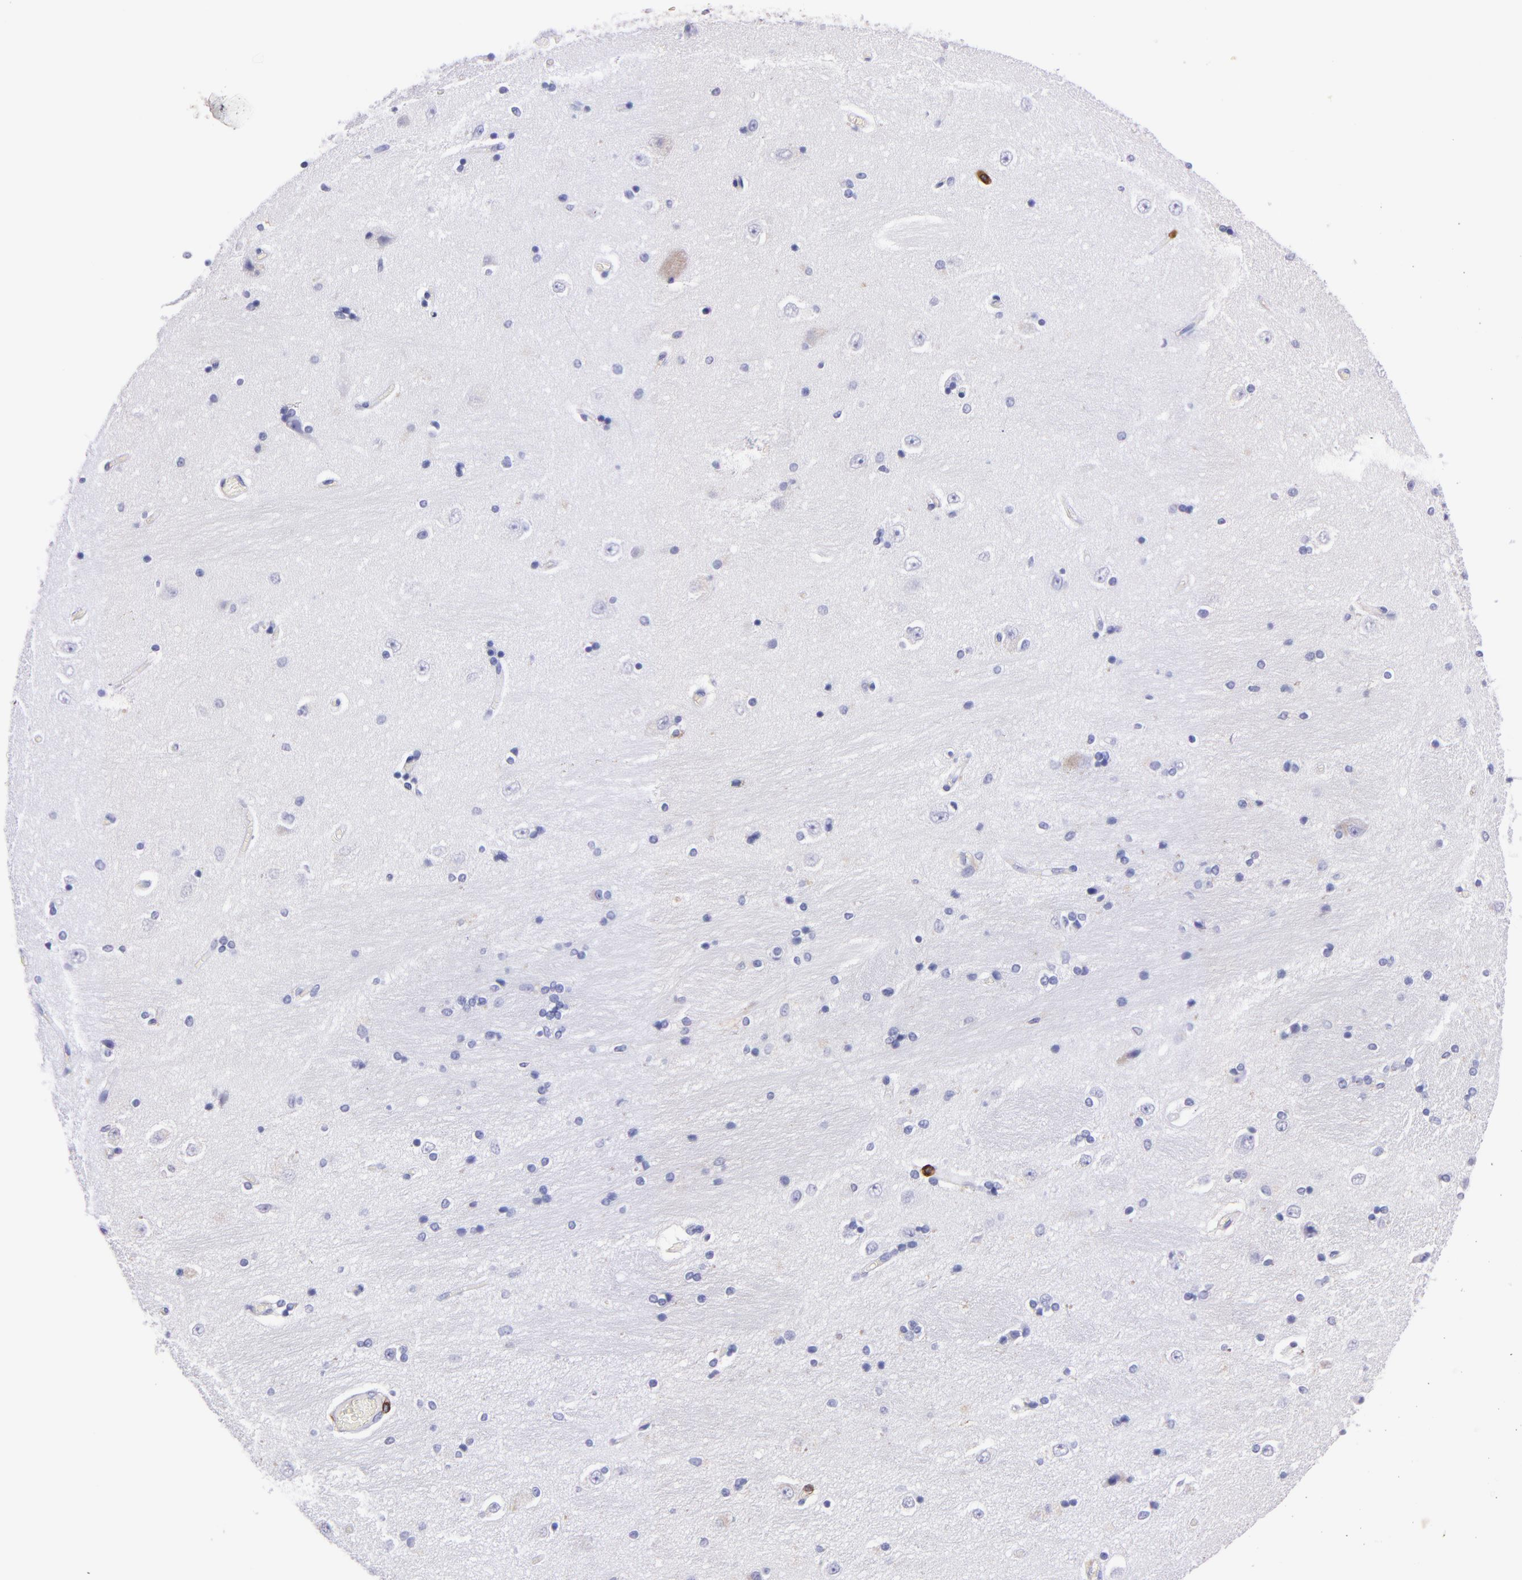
{"staining": {"intensity": "negative", "quantity": "none", "location": "none"}, "tissue": "hippocampus", "cell_type": "Glial cells", "image_type": "normal", "snomed": [{"axis": "morphology", "description": "Normal tissue, NOS"}, {"axis": "topography", "description": "Hippocampus"}], "caption": "High power microscopy image of an immunohistochemistry (IHC) photomicrograph of unremarkable hippocampus, revealing no significant positivity in glial cells. Nuclei are stained in blue.", "gene": "SPN", "patient": {"sex": "female", "age": 54}}